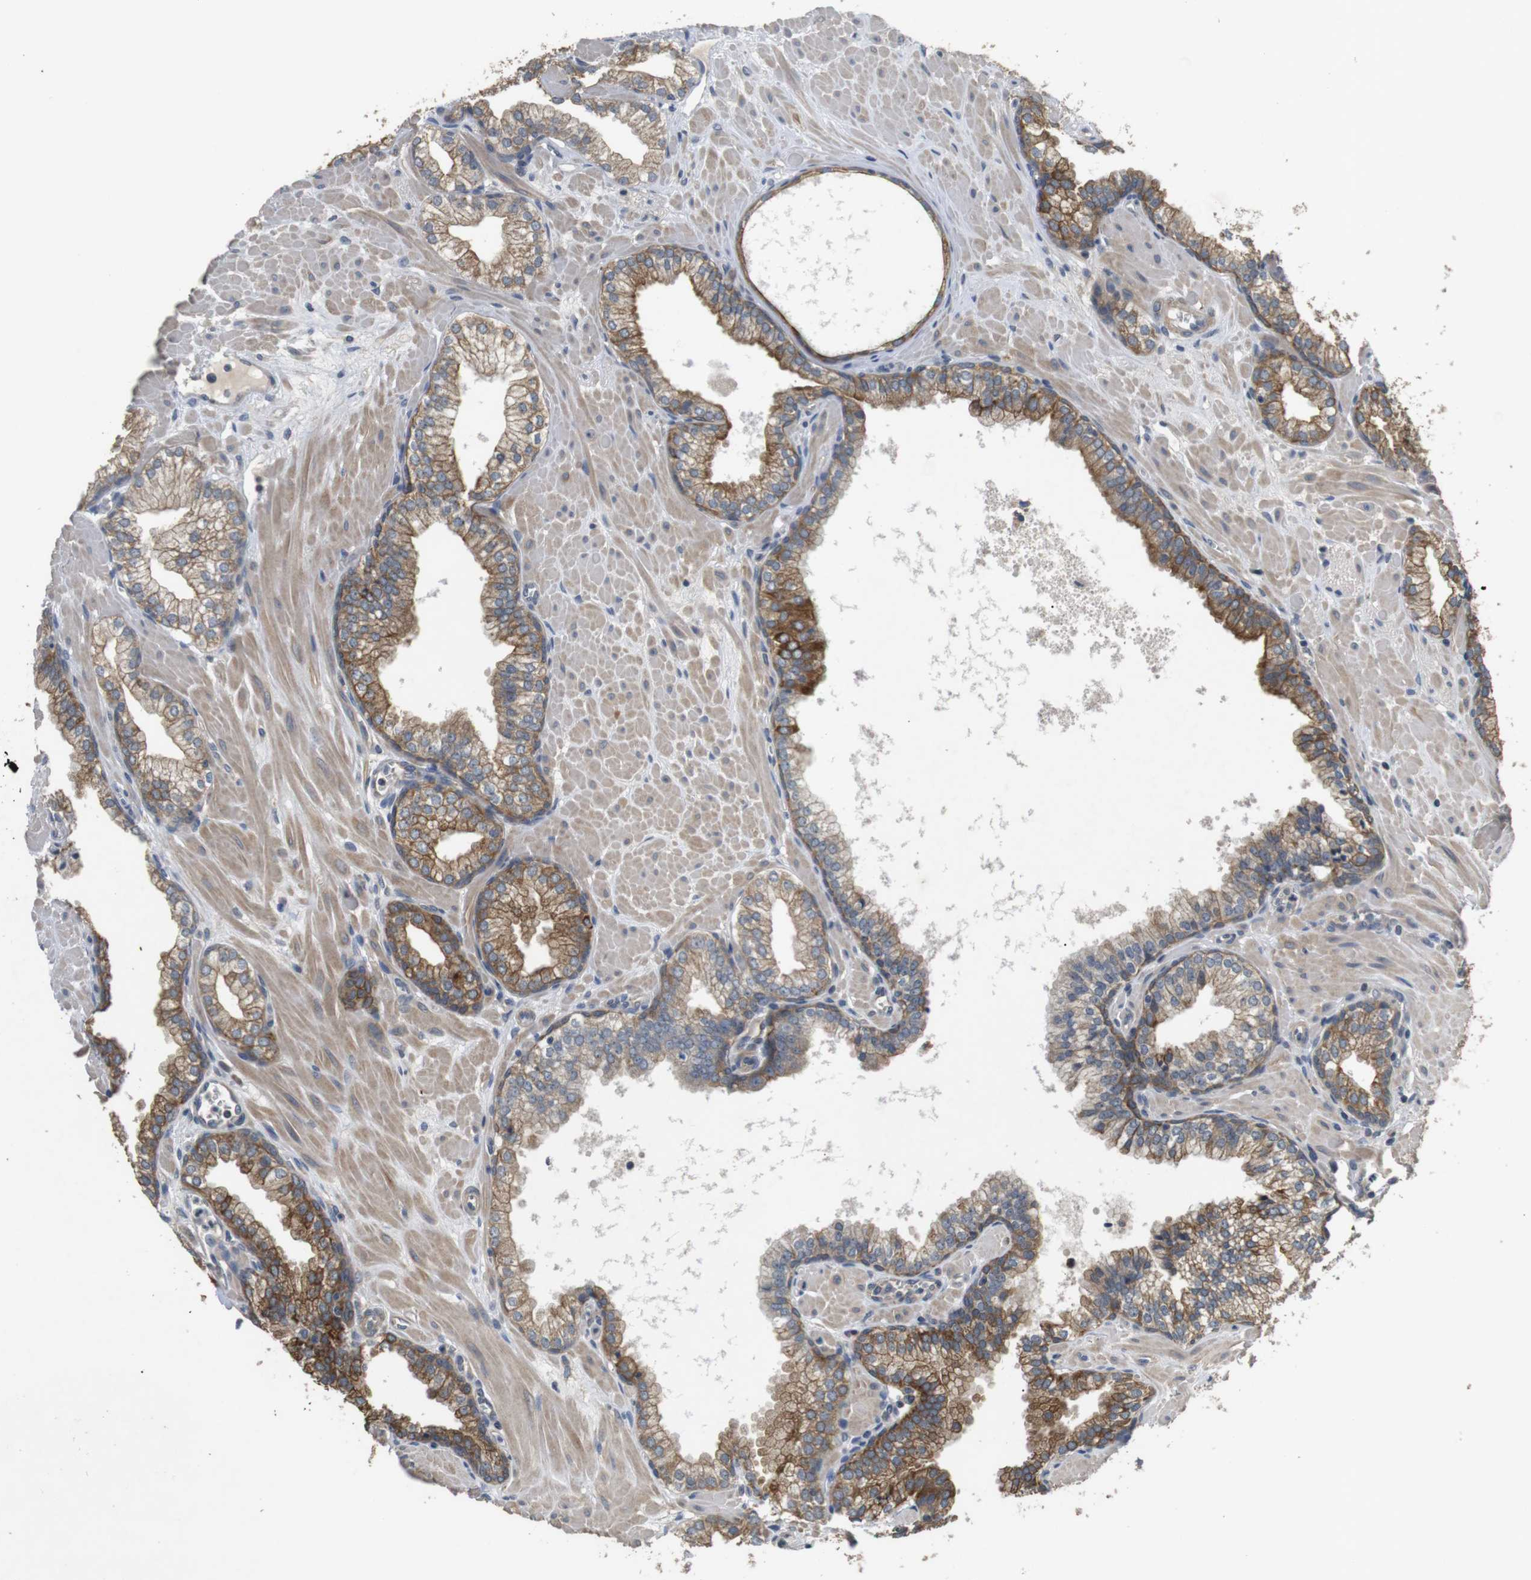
{"staining": {"intensity": "moderate", "quantity": ">75%", "location": "cytoplasmic/membranous"}, "tissue": "prostate", "cell_type": "Glandular cells", "image_type": "normal", "snomed": [{"axis": "morphology", "description": "Normal tissue, NOS"}, {"axis": "morphology", "description": "Urothelial carcinoma, Low grade"}, {"axis": "topography", "description": "Urinary bladder"}, {"axis": "topography", "description": "Prostate"}], "caption": "Immunohistochemistry of unremarkable prostate reveals medium levels of moderate cytoplasmic/membranous positivity in about >75% of glandular cells. The protein is stained brown, and the nuclei are stained in blue (DAB IHC with brightfield microscopy, high magnification).", "gene": "ADGRL3", "patient": {"sex": "male", "age": 60}}